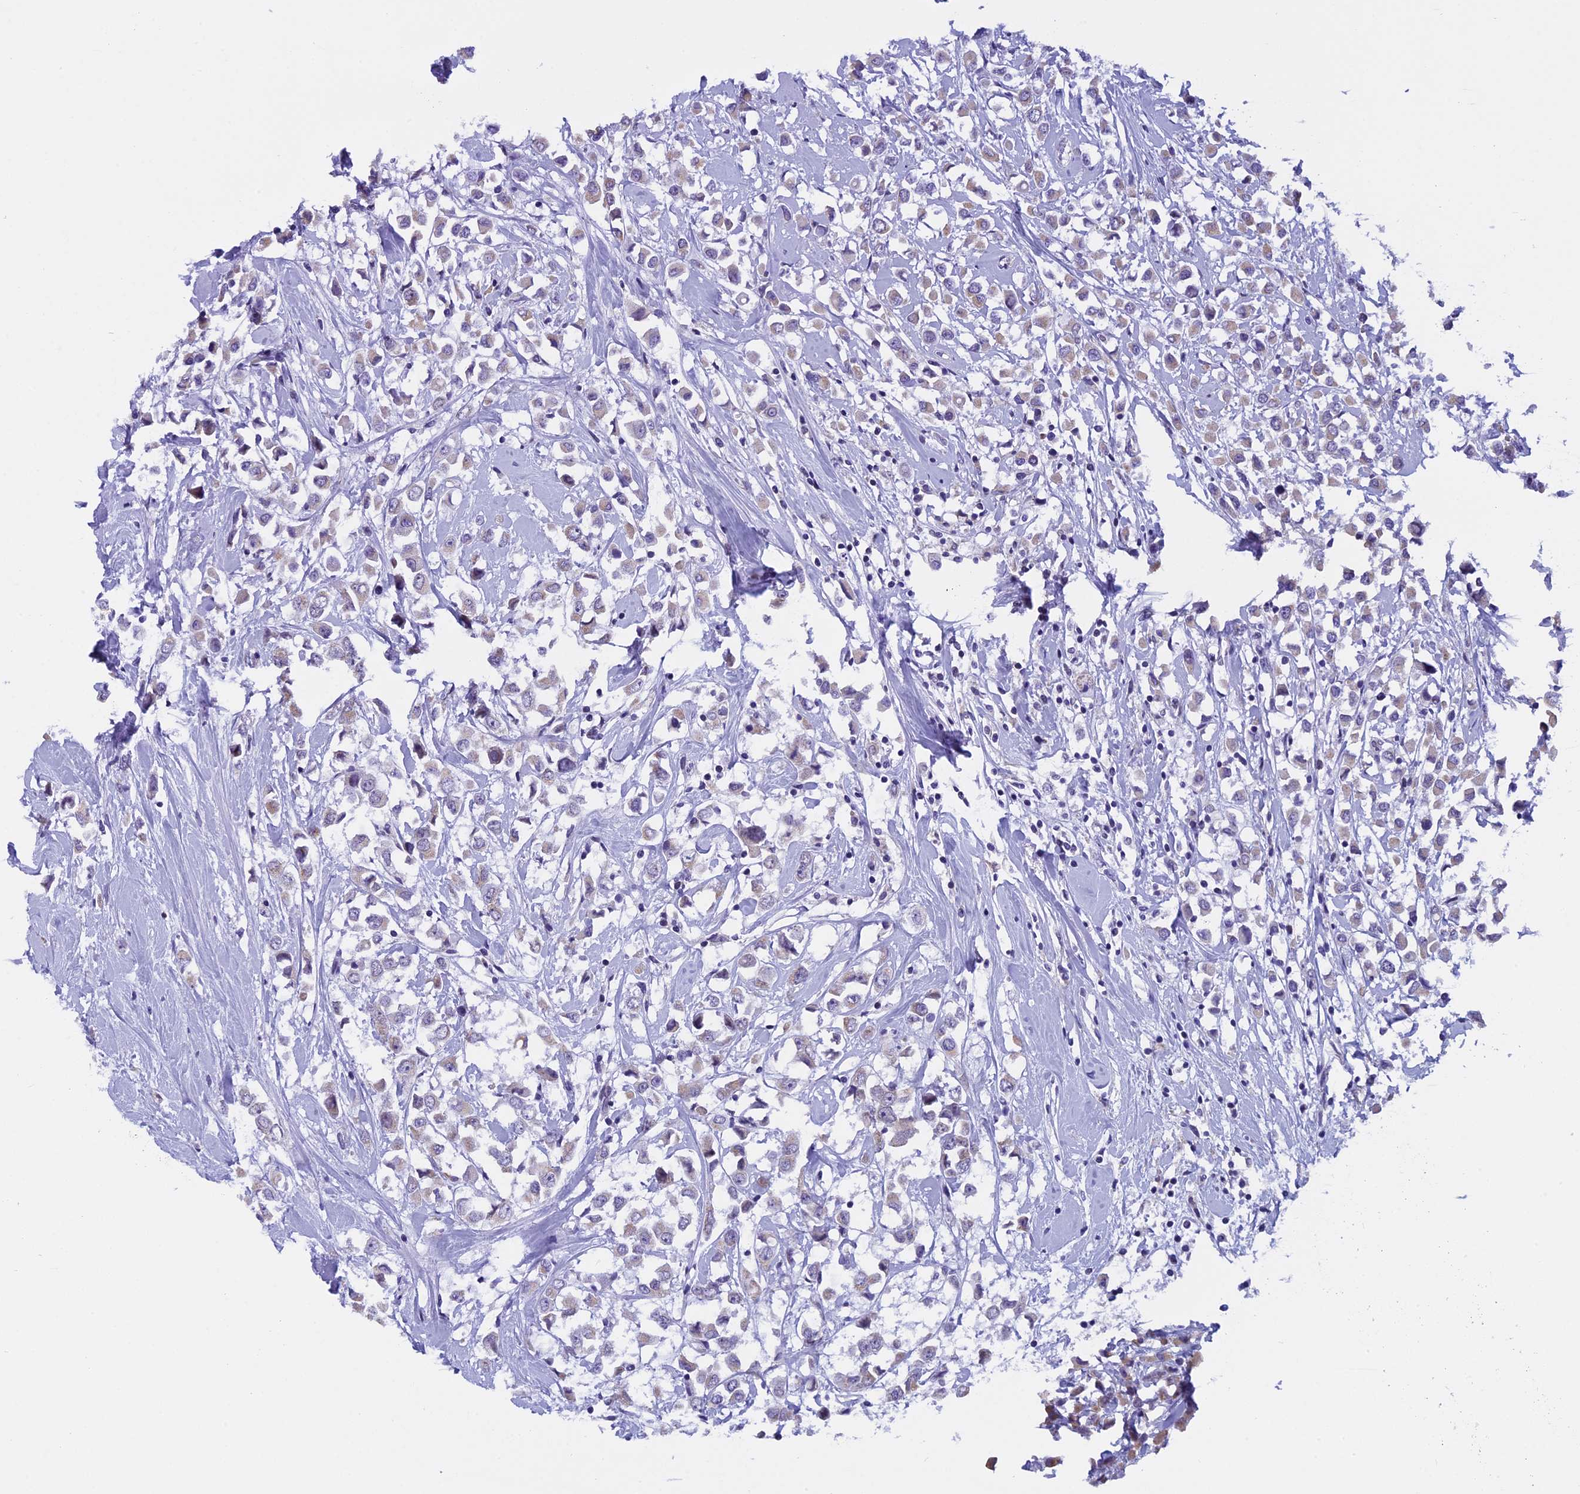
{"staining": {"intensity": "weak", "quantity": "25%-75%", "location": "cytoplasmic/membranous"}, "tissue": "breast cancer", "cell_type": "Tumor cells", "image_type": "cancer", "snomed": [{"axis": "morphology", "description": "Duct carcinoma"}, {"axis": "topography", "description": "Breast"}], "caption": "Weak cytoplasmic/membranous staining is identified in about 25%-75% of tumor cells in intraductal carcinoma (breast).", "gene": "ZNF317", "patient": {"sex": "female", "age": 61}}